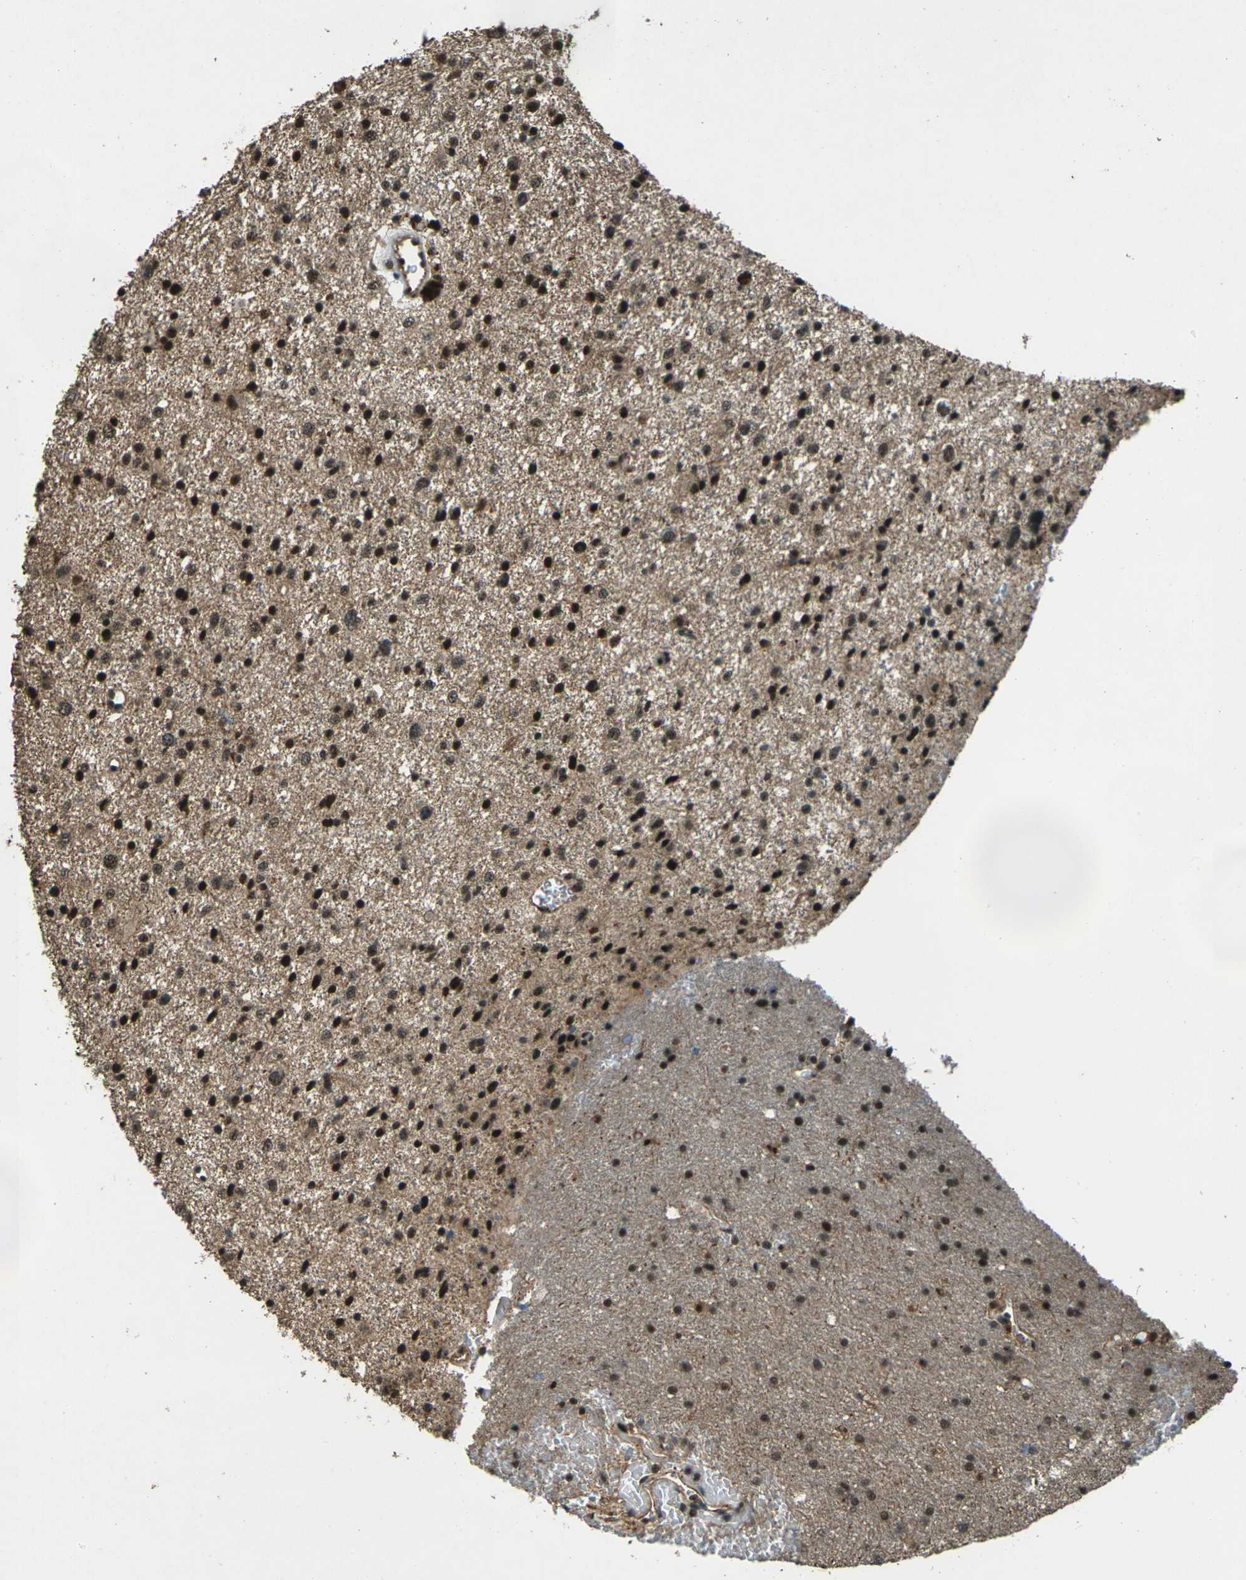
{"staining": {"intensity": "strong", "quantity": ">75%", "location": "nuclear"}, "tissue": "glioma", "cell_type": "Tumor cells", "image_type": "cancer", "snomed": [{"axis": "morphology", "description": "Glioma, malignant, Low grade"}, {"axis": "topography", "description": "Brain"}], "caption": "Immunohistochemistry (IHC) image of human low-grade glioma (malignant) stained for a protein (brown), which reveals high levels of strong nuclear staining in approximately >75% of tumor cells.", "gene": "NR4A2", "patient": {"sex": "female", "age": 37}}